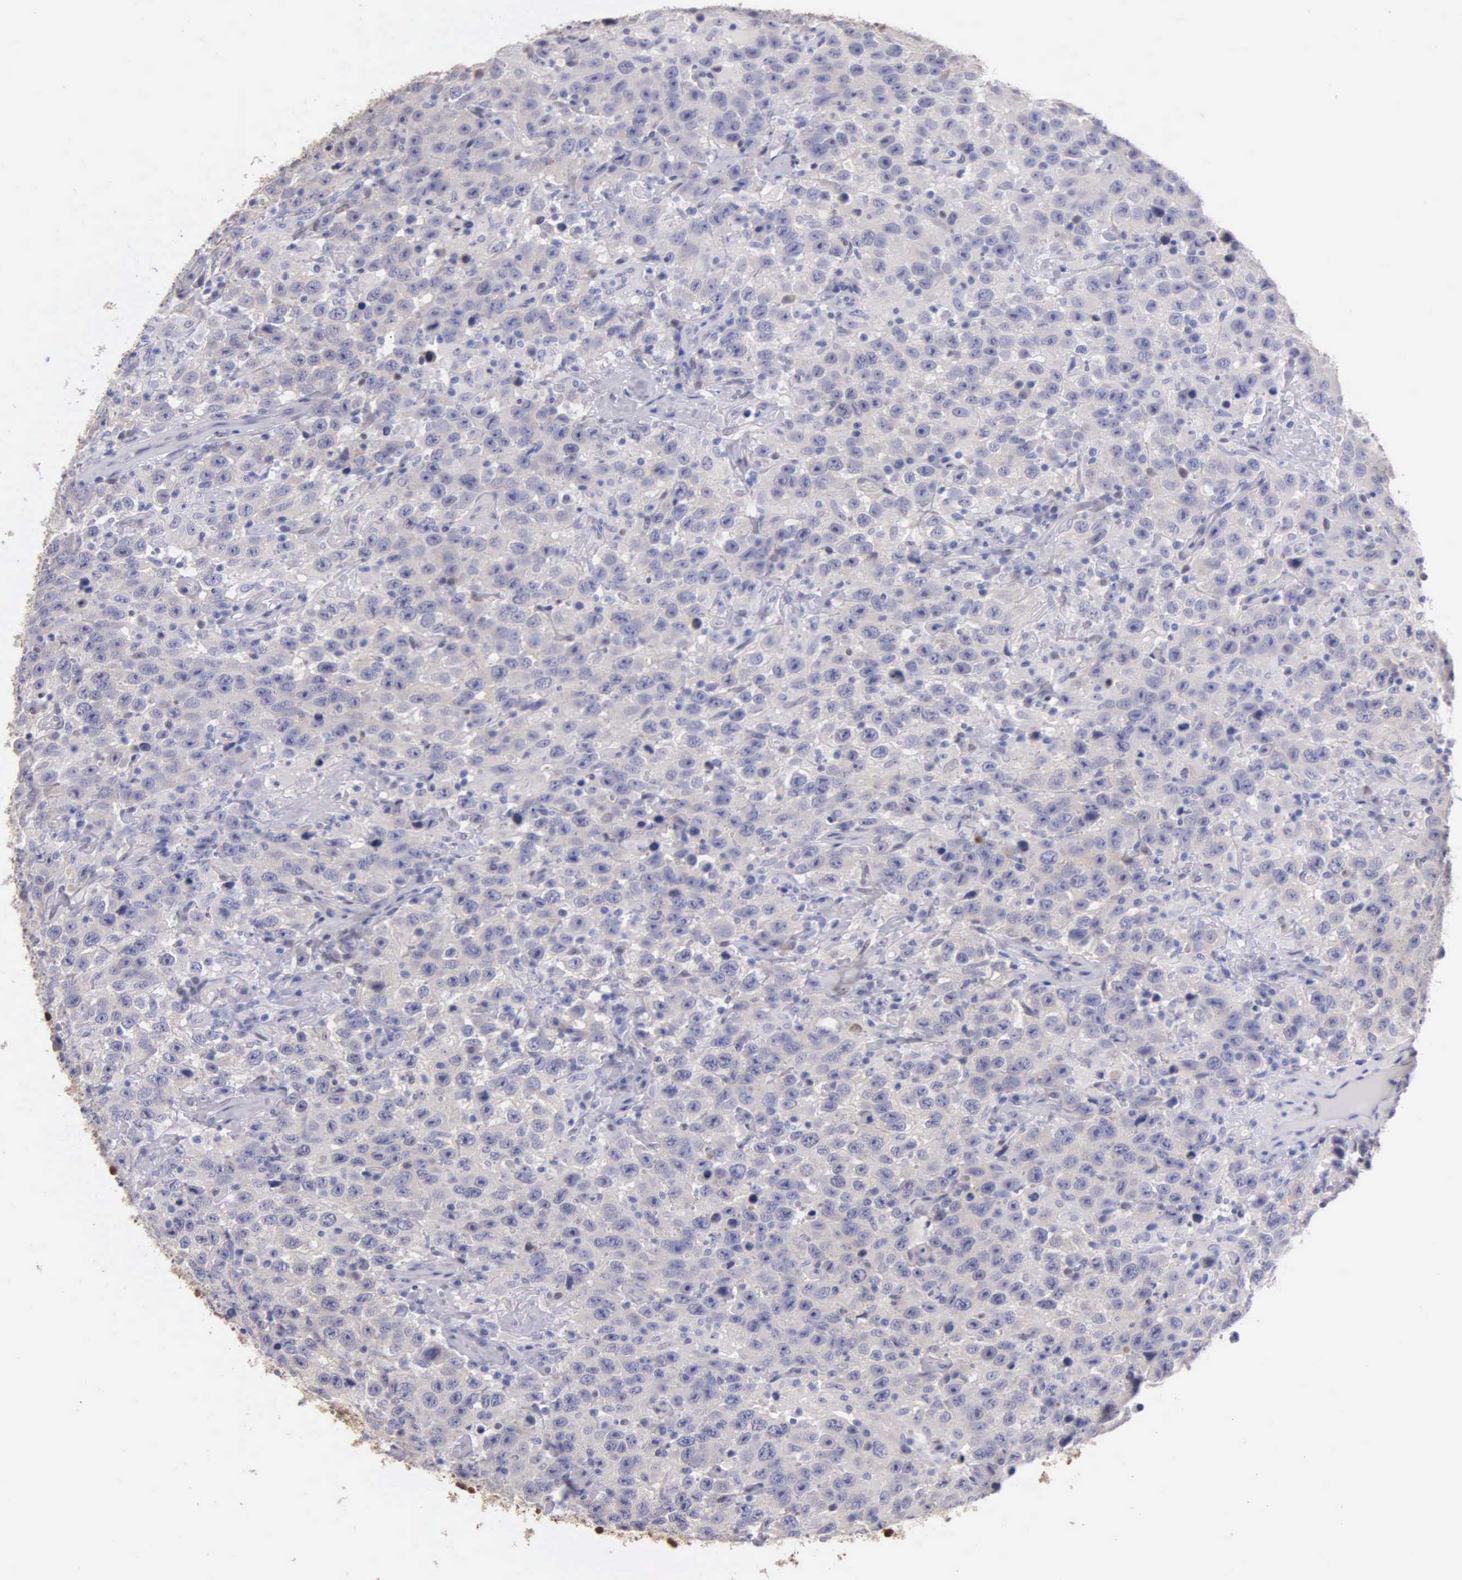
{"staining": {"intensity": "negative", "quantity": "none", "location": "none"}, "tissue": "testis cancer", "cell_type": "Tumor cells", "image_type": "cancer", "snomed": [{"axis": "morphology", "description": "Seminoma, NOS"}, {"axis": "topography", "description": "Testis"}], "caption": "Tumor cells show no significant protein positivity in testis cancer.", "gene": "GSTT2", "patient": {"sex": "male", "age": 41}}